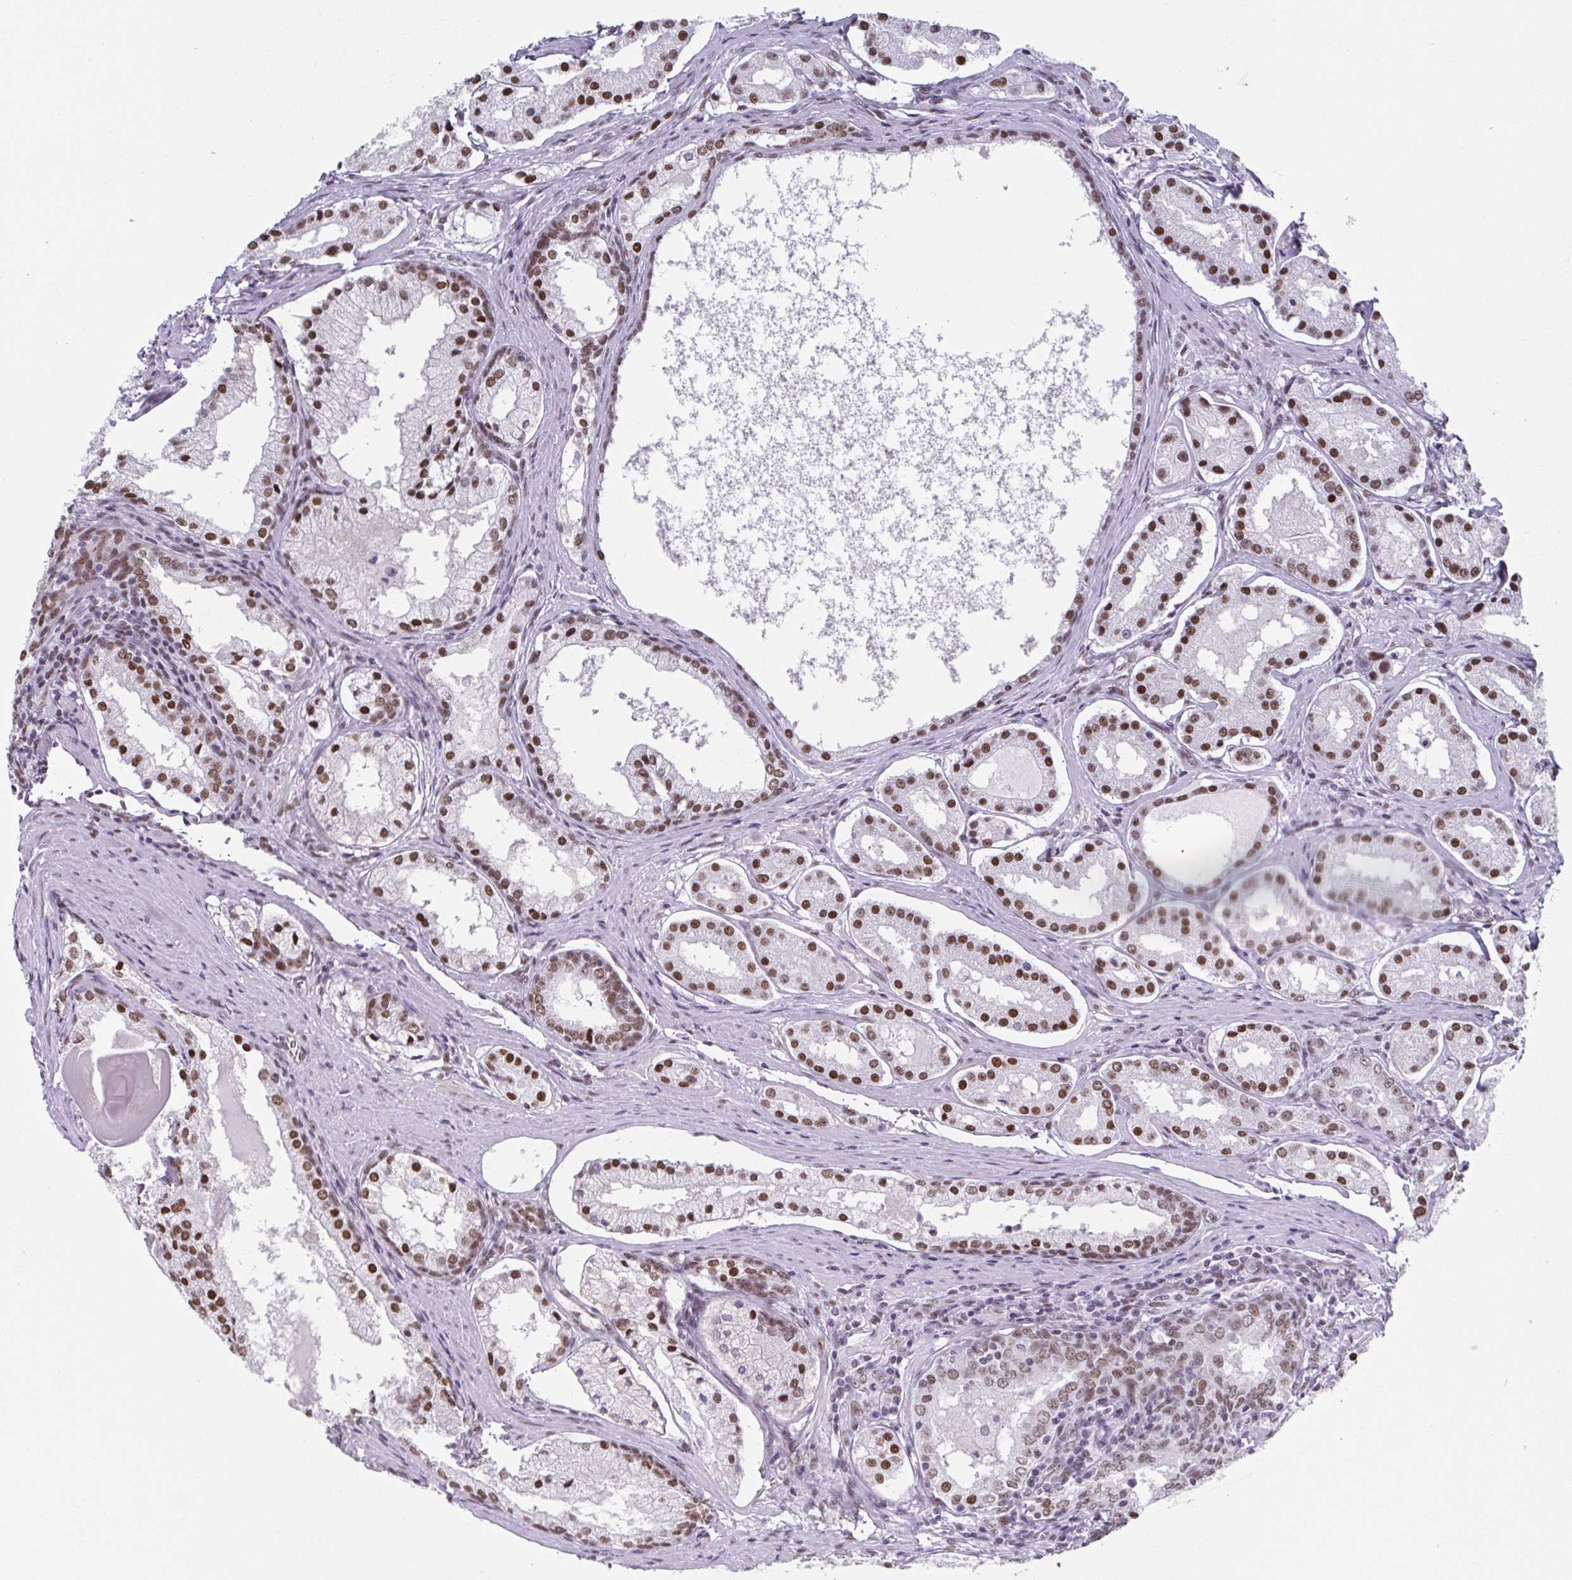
{"staining": {"intensity": "moderate", "quantity": ">75%", "location": "nuclear"}, "tissue": "prostate cancer", "cell_type": "Tumor cells", "image_type": "cancer", "snomed": [{"axis": "morphology", "description": "Adenocarcinoma, Low grade"}, {"axis": "topography", "description": "Prostate"}], "caption": "Moderate nuclear protein staining is identified in about >75% of tumor cells in prostate cancer.", "gene": "SLC7A10", "patient": {"sex": "male", "age": 57}}